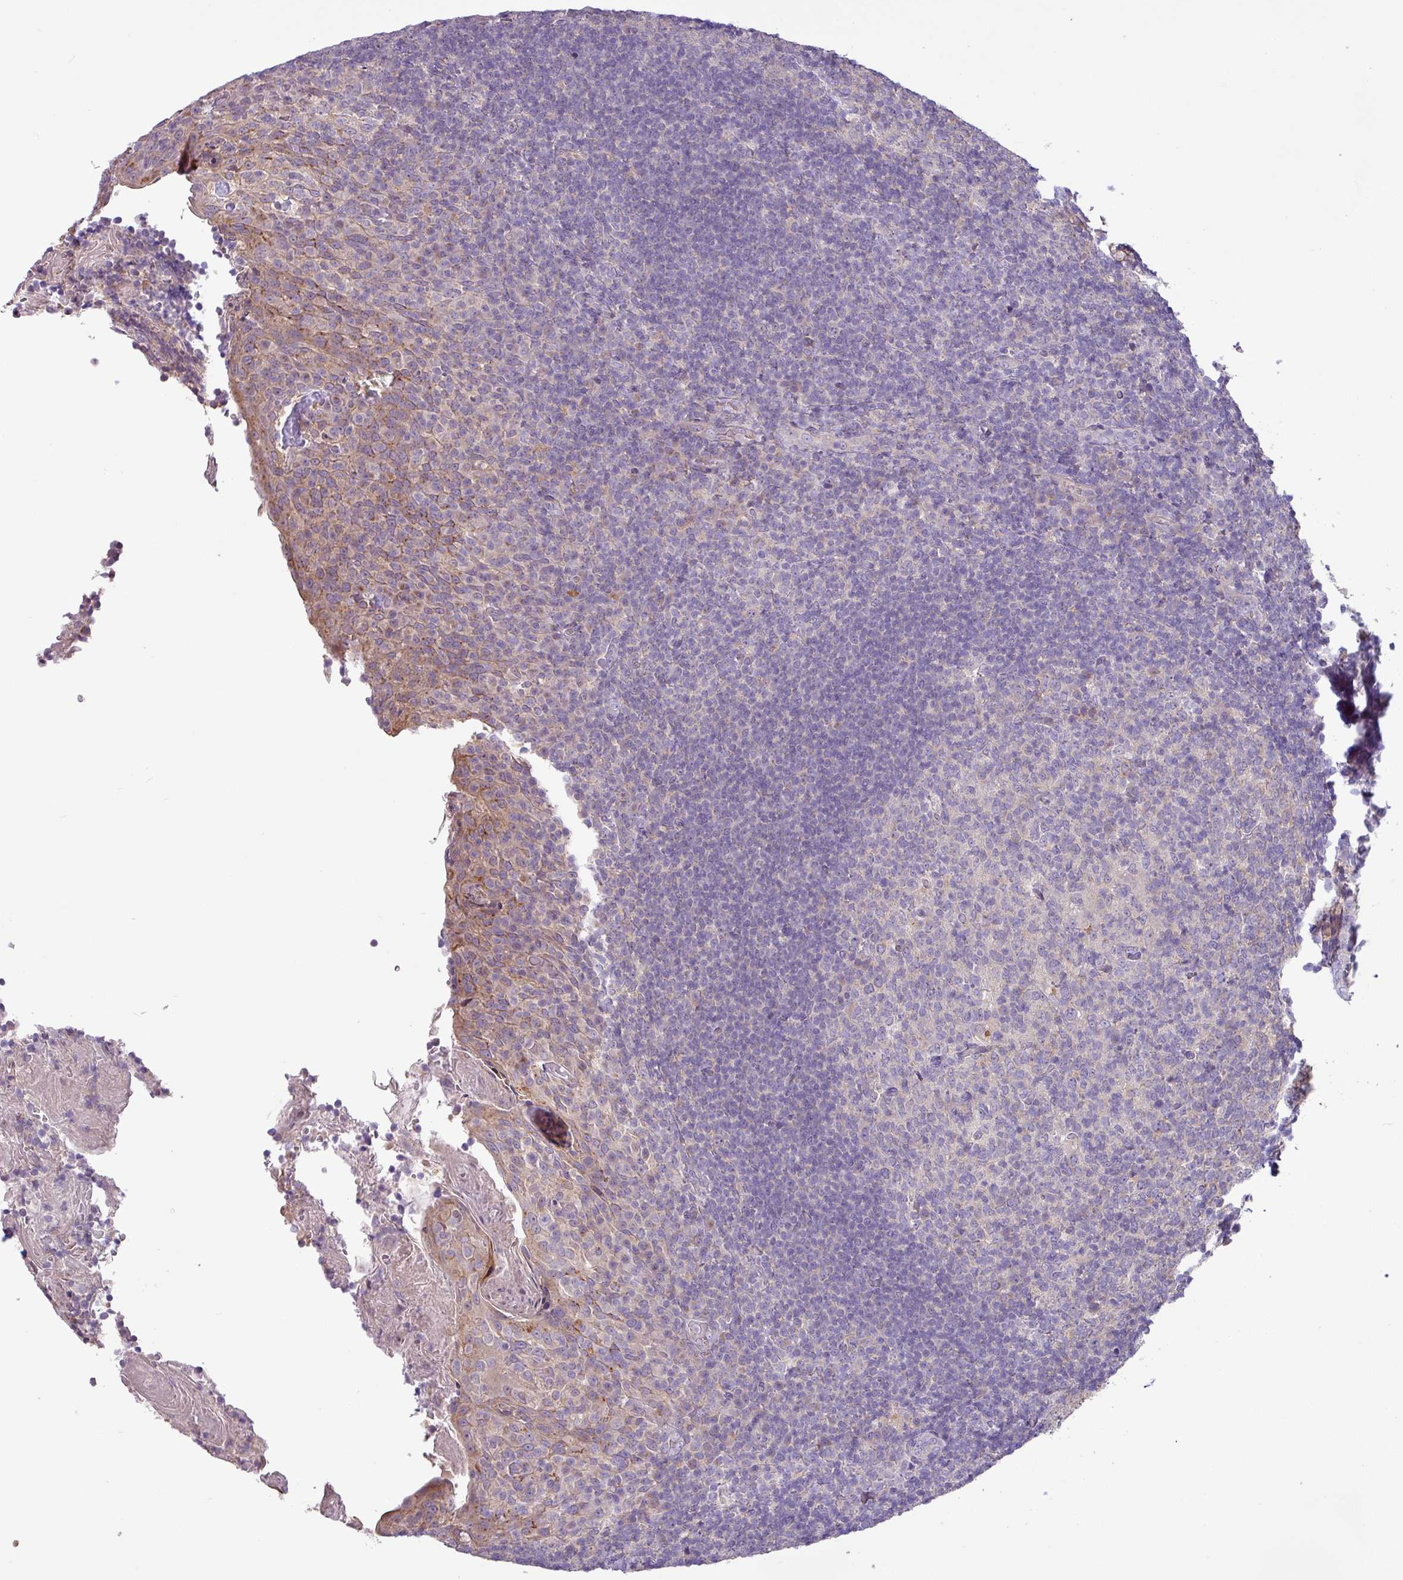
{"staining": {"intensity": "negative", "quantity": "none", "location": "none"}, "tissue": "tonsil", "cell_type": "Germinal center cells", "image_type": "normal", "snomed": [{"axis": "morphology", "description": "Normal tissue, NOS"}, {"axis": "topography", "description": "Tonsil"}], "caption": "DAB (3,3'-diaminobenzidine) immunohistochemical staining of unremarkable tonsil displays no significant positivity in germinal center cells. (DAB (3,3'-diaminobenzidine) immunohistochemistry (IHC) with hematoxylin counter stain).", "gene": "GALNT12", "patient": {"sex": "female", "age": 10}}